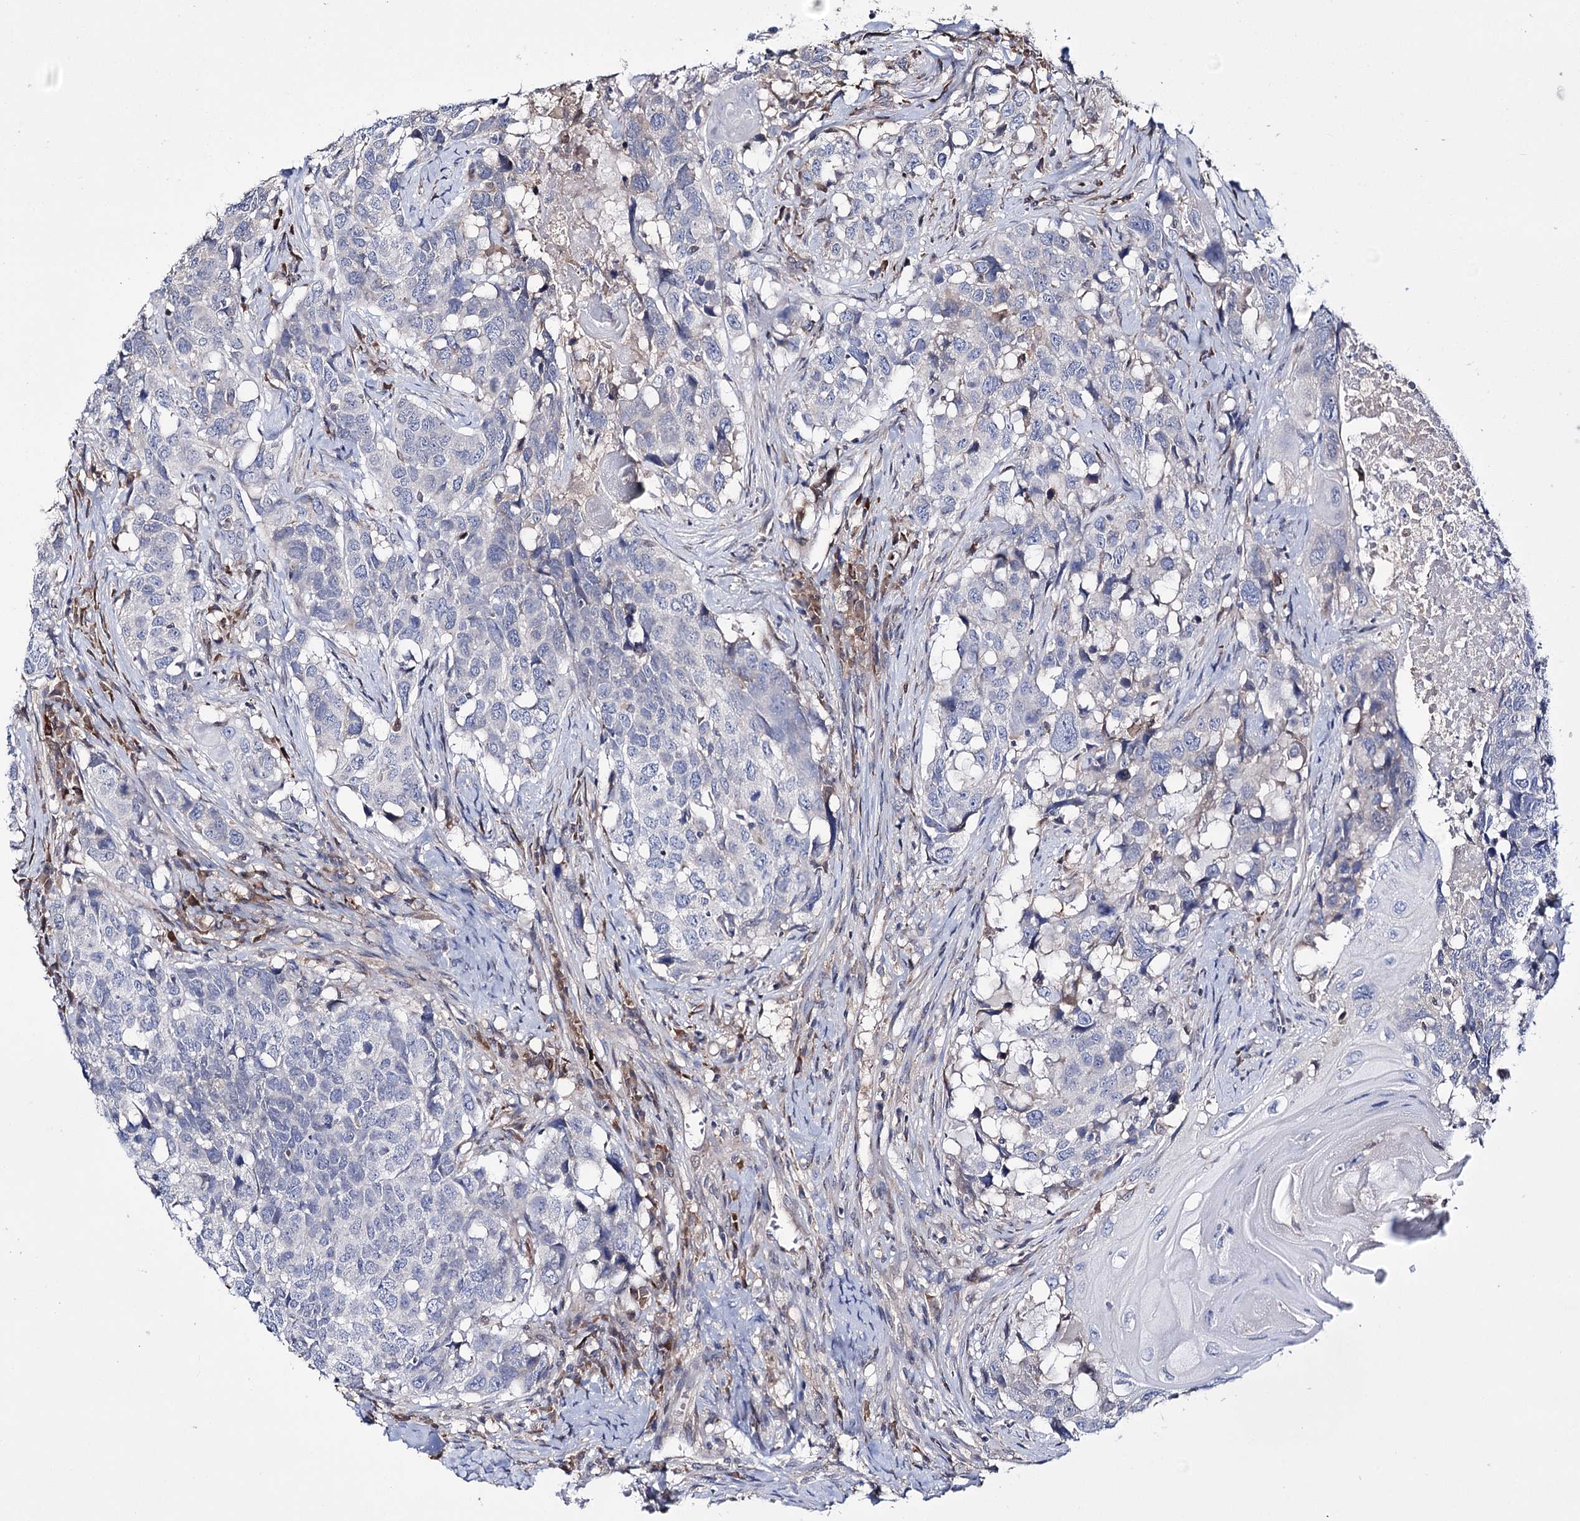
{"staining": {"intensity": "negative", "quantity": "none", "location": "none"}, "tissue": "head and neck cancer", "cell_type": "Tumor cells", "image_type": "cancer", "snomed": [{"axis": "morphology", "description": "Squamous cell carcinoma, NOS"}, {"axis": "topography", "description": "Head-Neck"}], "caption": "Human head and neck squamous cell carcinoma stained for a protein using immunohistochemistry (IHC) displays no staining in tumor cells.", "gene": "PTER", "patient": {"sex": "male", "age": 66}}